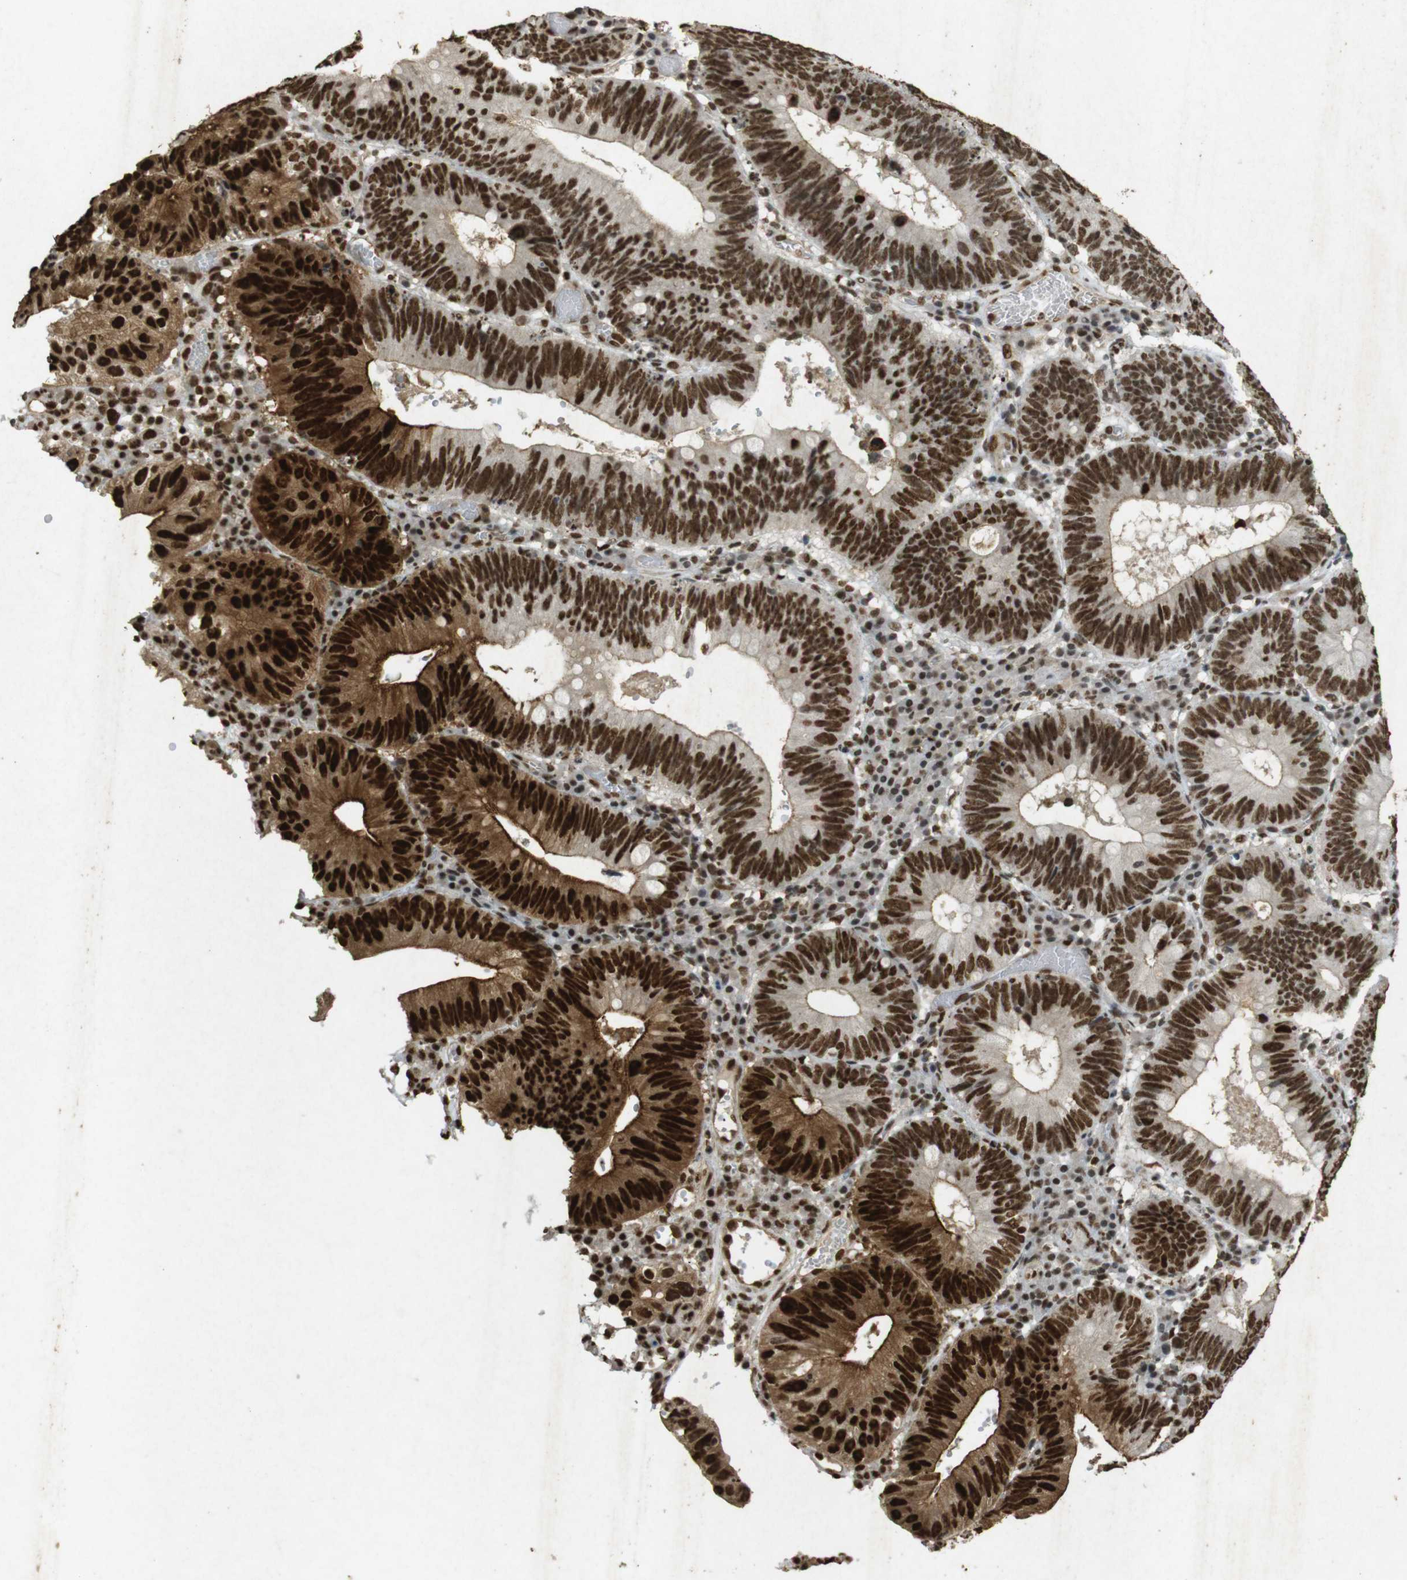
{"staining": {"intensity": "strong", "quantity": ">75%", "location": "cytoplasmic/membranous,nuclear"}, "tissue": "stomach cancer", "cell_type": "Tumor cells", "image_type": "cancer", "snomed": [{"axis": "morphology", "description": "Adenocarcinoma, NOS"}, {"axis": "topography", "description": "Stomach"}], "caption": "Human stomach cancer (adenocarcinoma) stained for a protein (brown) displays strong cytoplasmic/membranous and nuclear positive expression in approximately >75% of tumor cells.", "gene": "GATA4", "patient": {"sex": "male", "age": 59}}